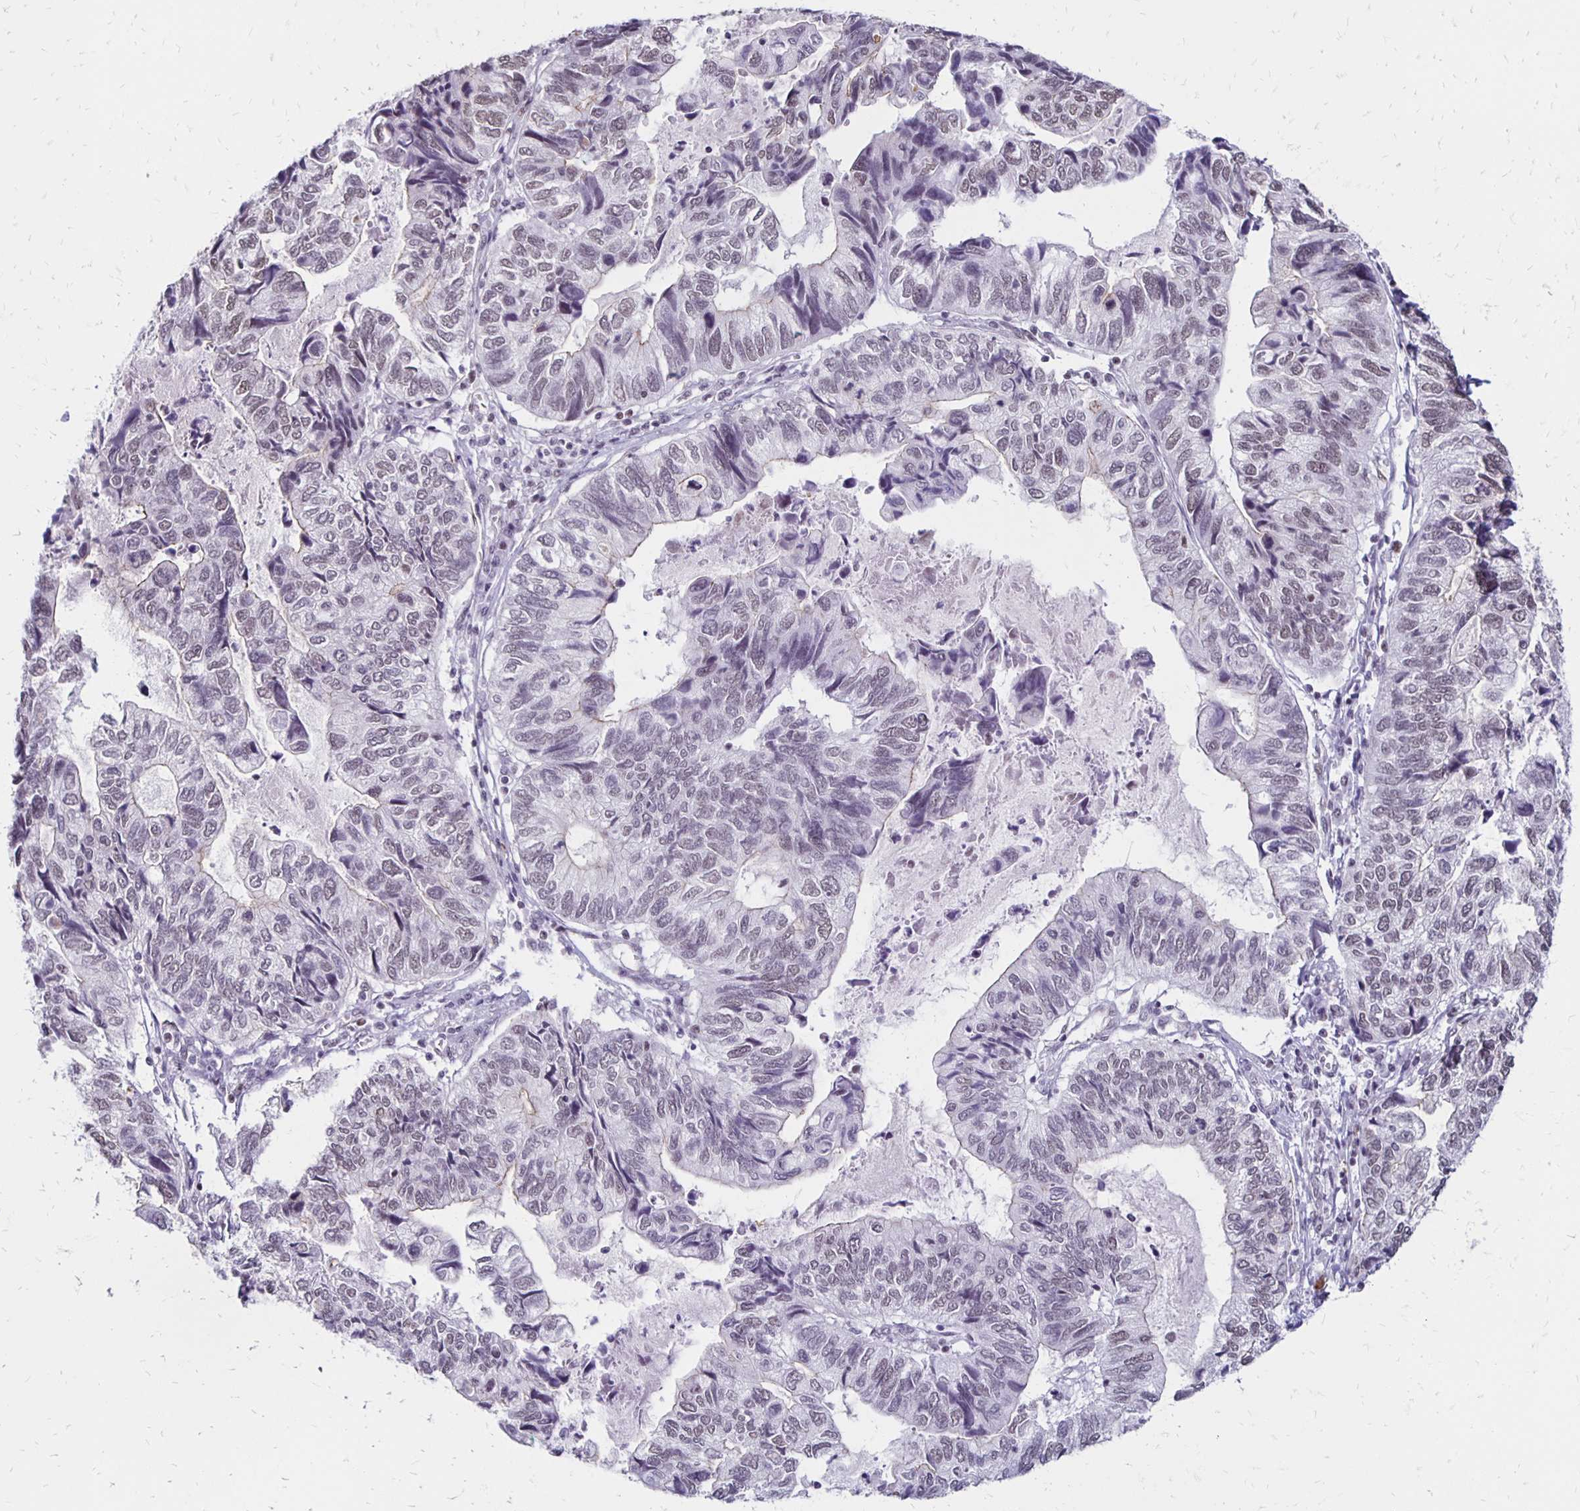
{"staining": {"intensity": "weak", "quantity": "25%-75%", "location": "cytoplasmic/membranous,nuclear"}, "tissue": "stomach cancer", "cell_type": "Tumor cells", "image_type": "cancer", "snomed": [{"axis": "morphology", "description": "Adenocarcinoma, NOS"}, {"axis": "topography", "description": "Stomach, upper"}], "caption": "A low amount of weak cytoplasmic/membranous and nuclear positivity is identified in about 25%-75% of tumor cells in stomach cancer tissue.", "gene": "DDB2", "patient": {"sex": "female", "age": 67}}